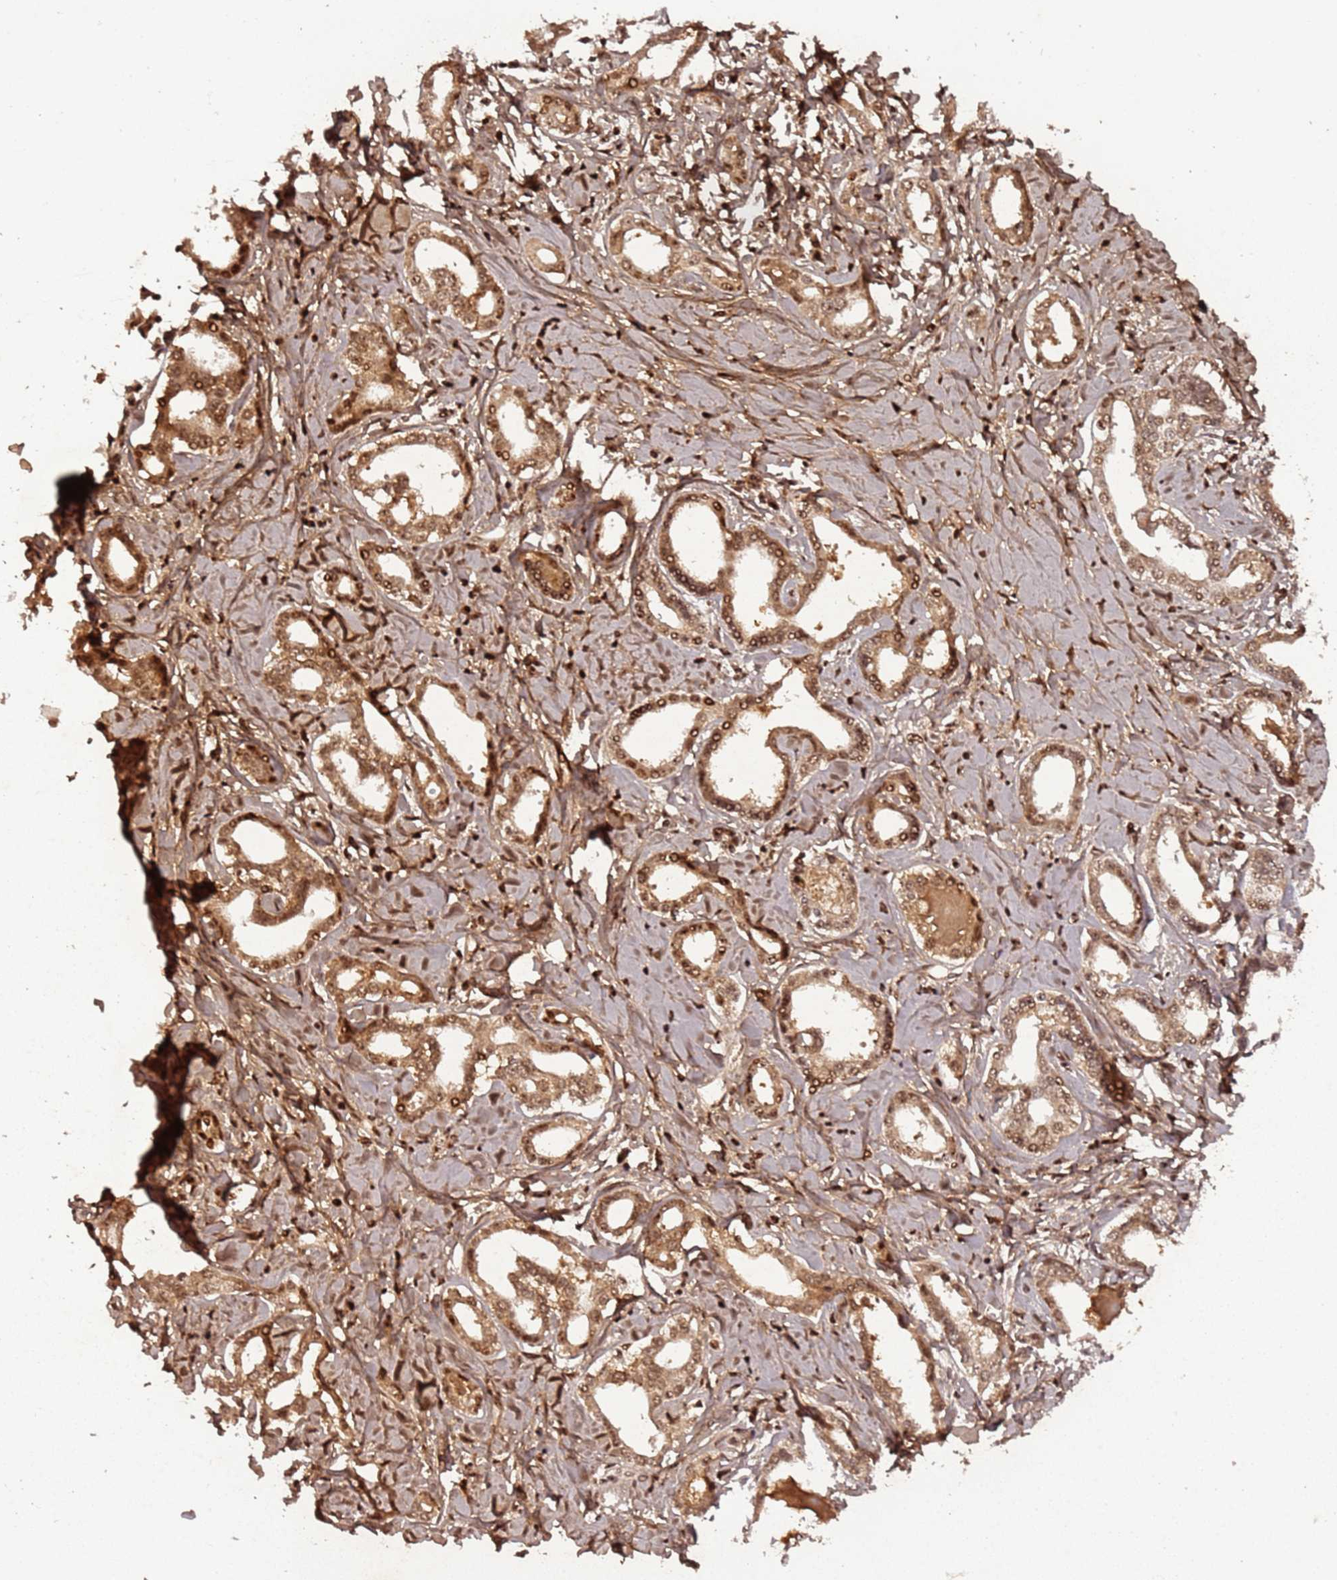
{"staining": {"intensity": "moderate", "quantity": ">75%", "location": "cytoplasmic/membranous,nuclear"}, "tissue": "liver cancer", "cell_type": "Tumor cells", "image_type": "cancer", "snomed": [{"axis": "morphology", "description": "Cholangiocarcinoma"}, {"axis": "topography", "description": "Liver"}], "caption": "Immunohistochemical staining of liver cancer demonstrates medium levels of moderate cytoplasmic/membranous and nuclear expression in about >75% of tumor cells.", "gene": "COL1A2", "patient": {"sex": "female", "age": 77}}